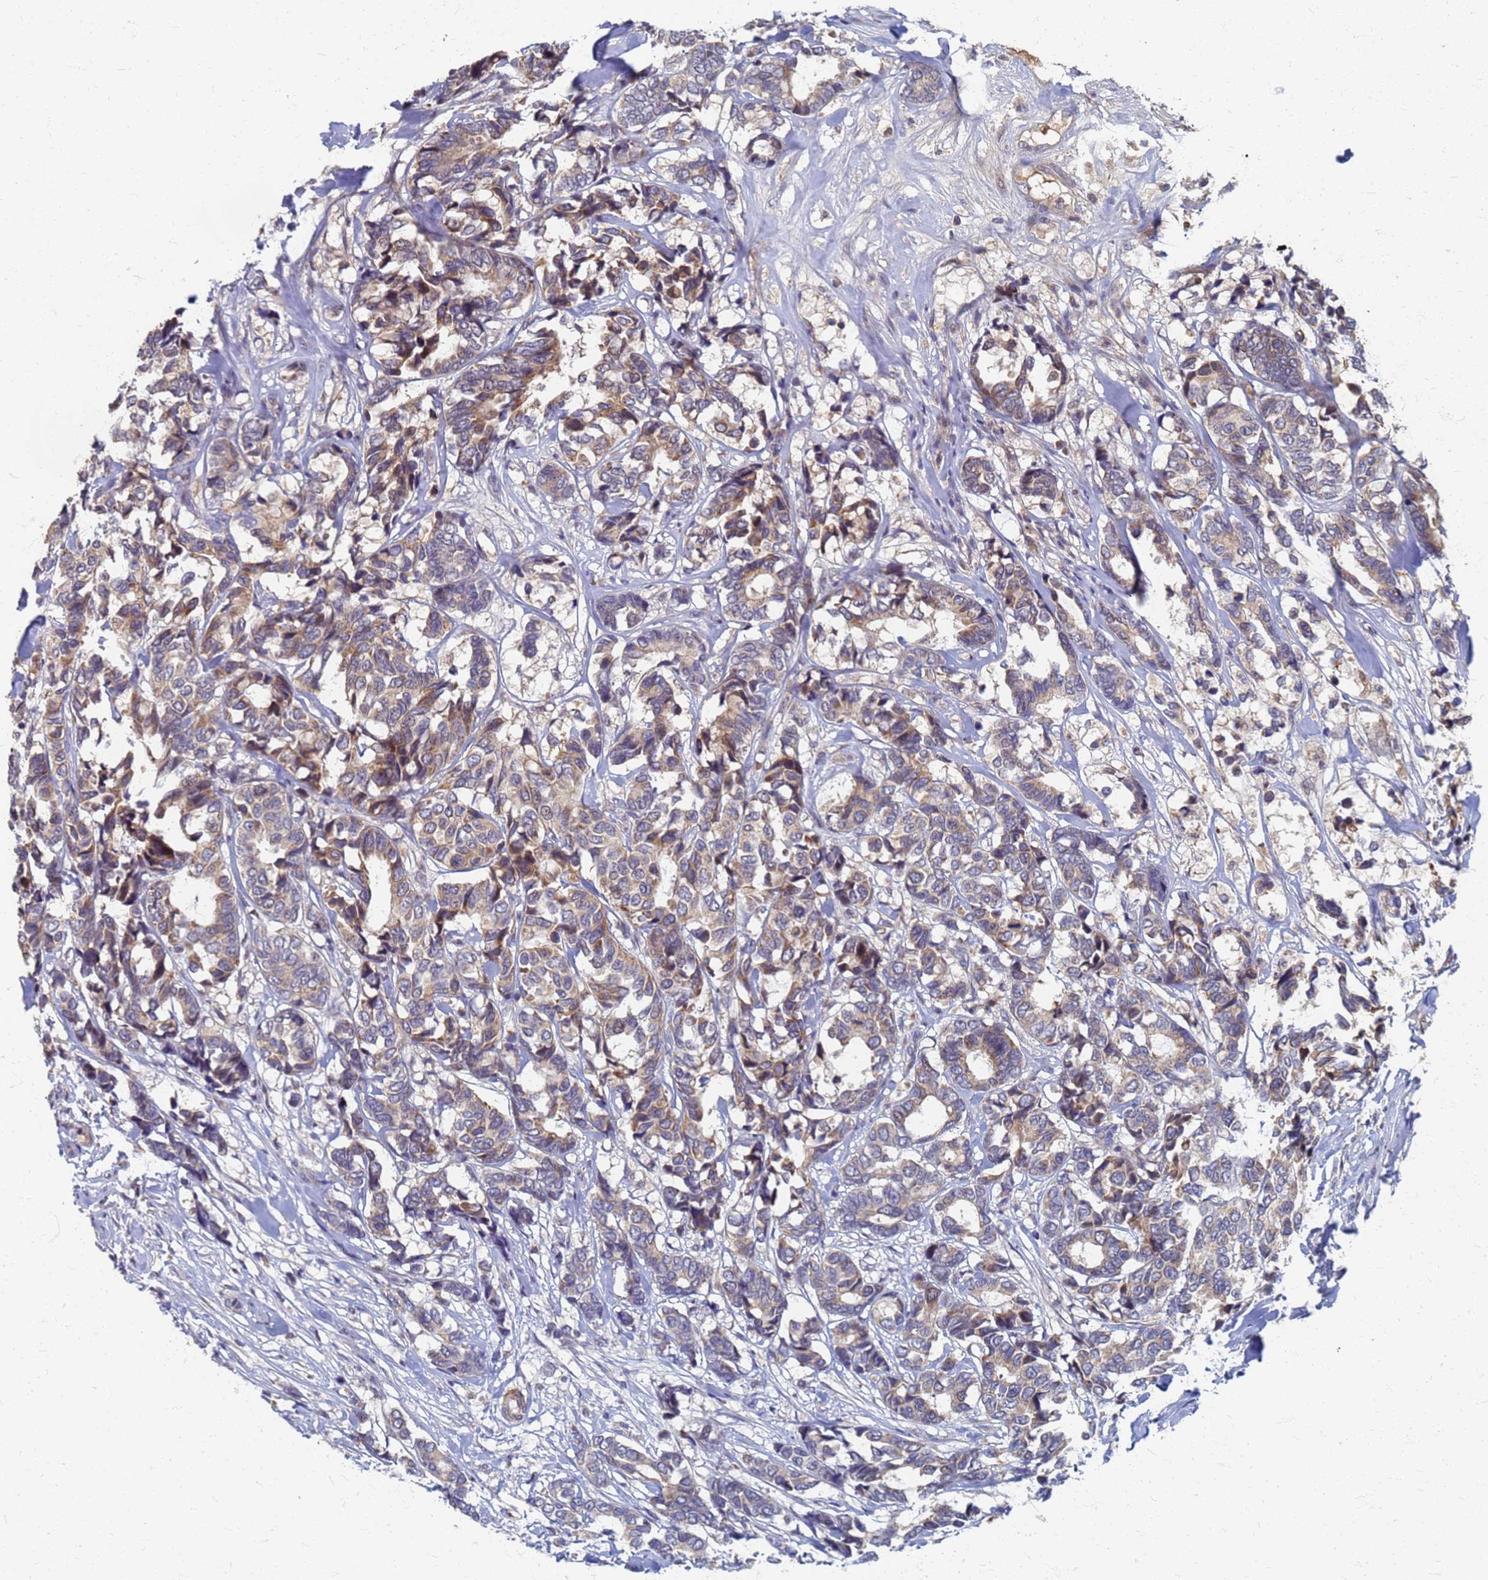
{"staining": {"intensity": "weak", "quantity": ">75%", "location": "cytoplasmic/membranous"}, "tissue": "breast cancer", "cell_type": "Tumor cells", "image_type": "cancer", "snomed": [{"axis": "morphology", "description": "Duct carcinoma"}, {"axis": "topography", "description": "Breast"}], "caption": "The immunohistochemical stain labels weak cytoplasmic/membranous positivity in tumor cells of breast cancer tissue. The staining was performed using DAB (3,3'-diaminobenzidine) to visualize the protein expression in brown, while the nuclei were stained in blue with hematoxylin (Magnification: 20x).", "gene": "ATPAF1", "patient": {"sex": "female", "age": 87}}